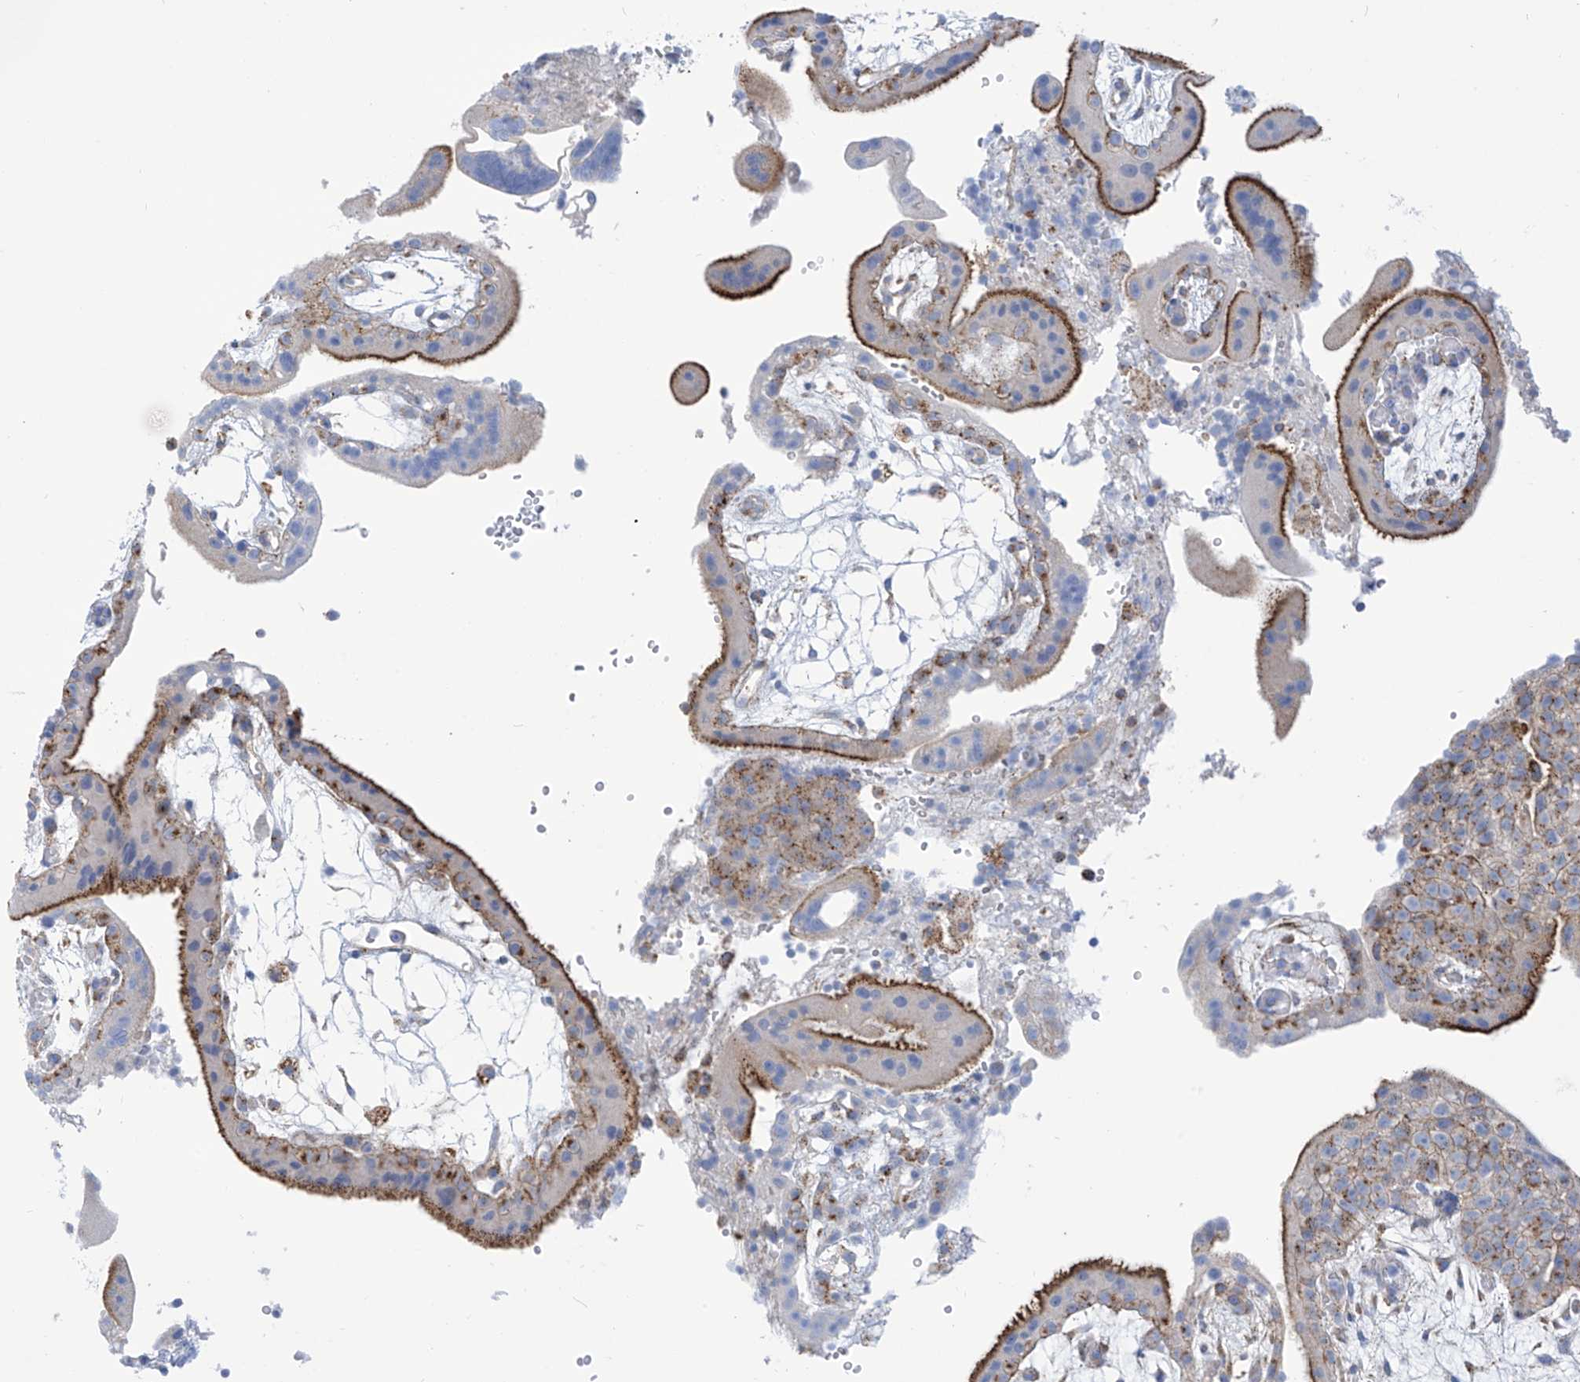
{"staining": {"intensity": "strong", "quantity": "<25%", "location": "cytoplasmic/membranous"}, "tissue": "placenta", "cell_type": "Trophoblastic cells", "image_type": "normal", "snomed": [{"axis": "morphology", "description": "Normal tissue, NOS"}, {"axis": "topography", "description": "Placenta"}], "caption": "Immunohistochemical staining of normal placenta exhibits medium levels of strong cytoplasmic/membranous staining in approximately <25% of trophoblastic cells.", "gene": "FABP2", "patient": {"sex": "female", "age": 18}}